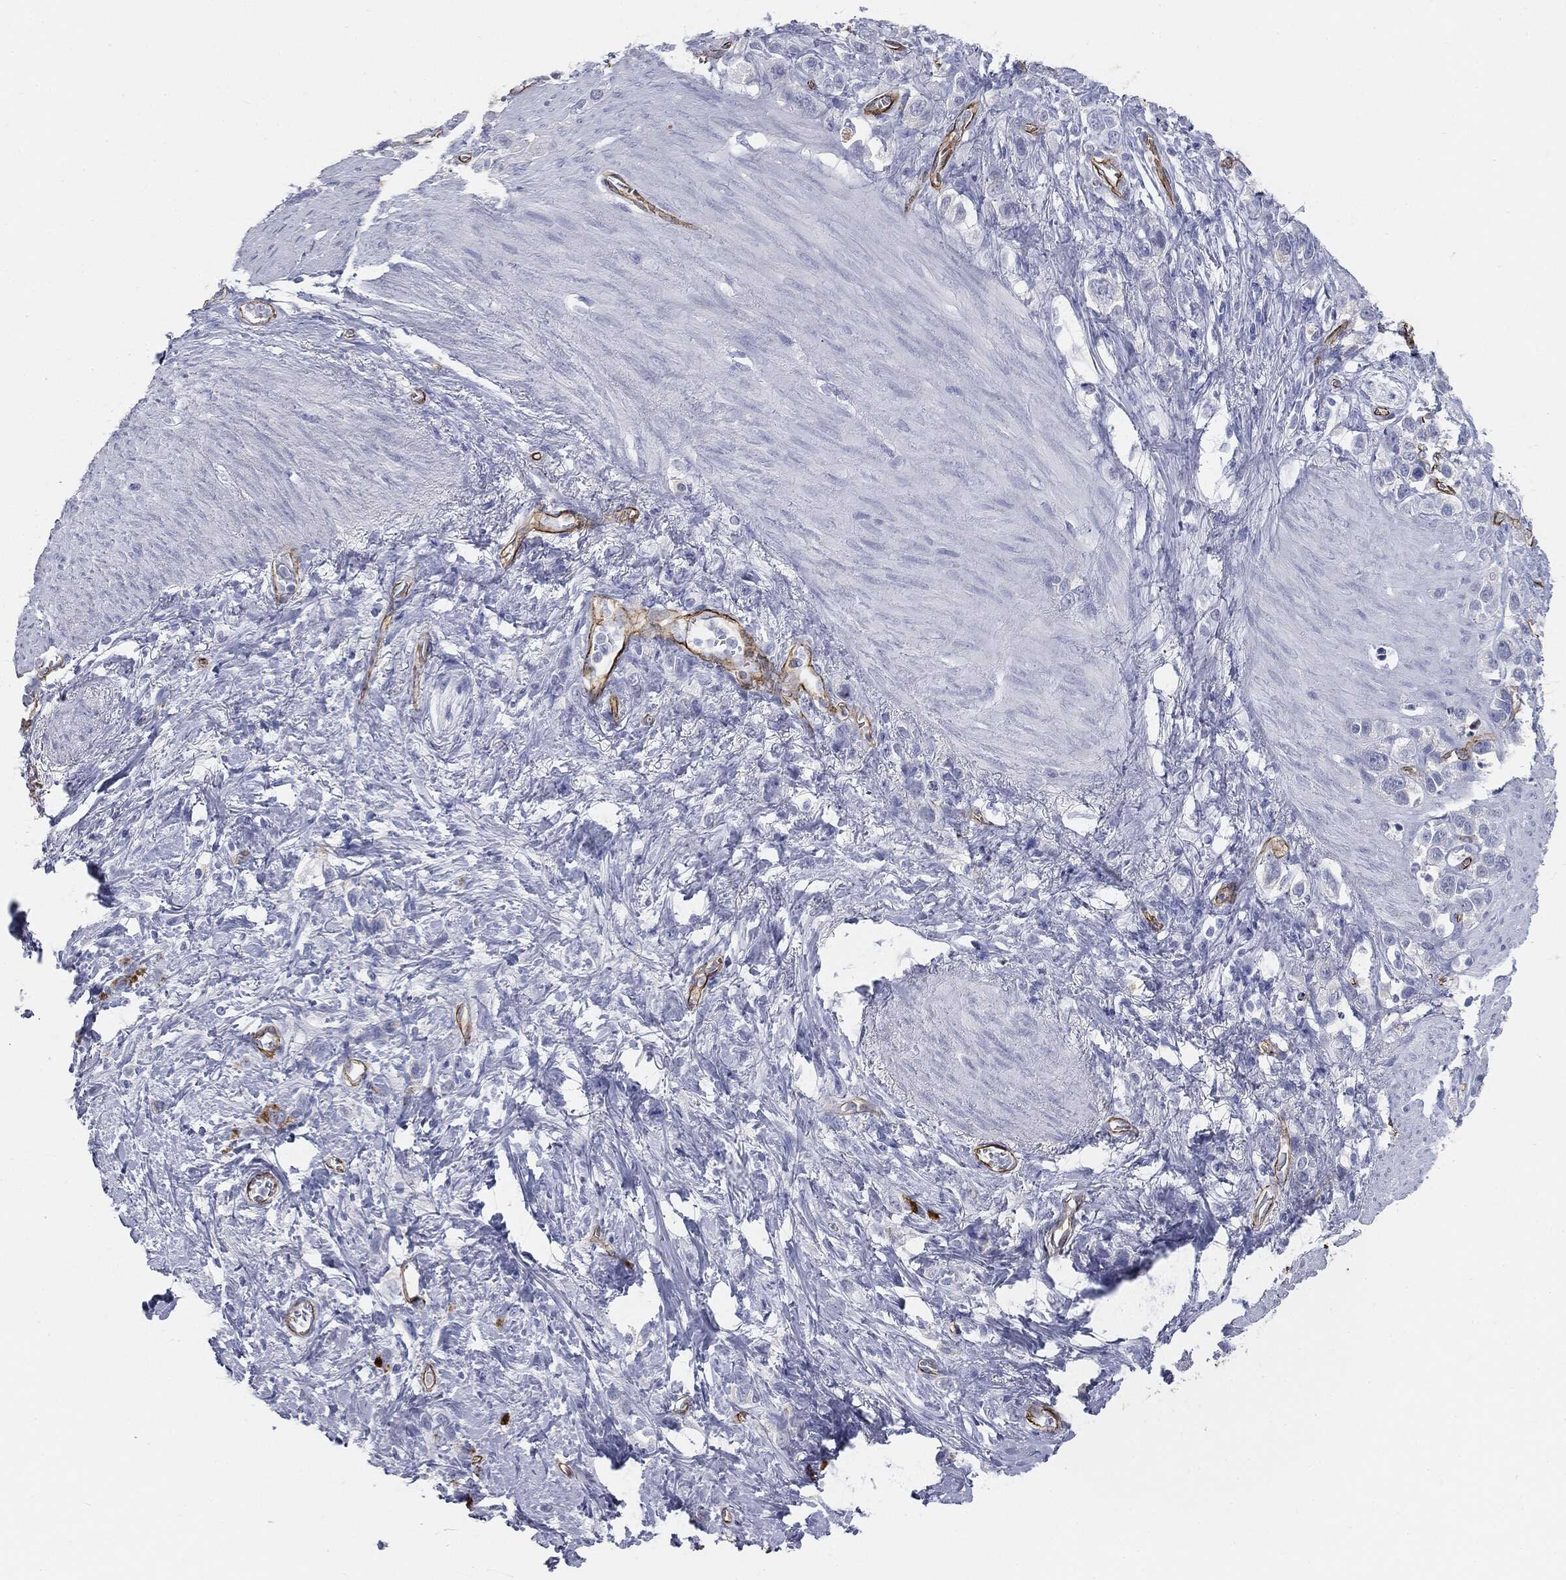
{"staining": {"intensity": "negative", "quantity": "none", "location": "none"}, "tissue": "stomach cancer", "cell_type": "Tumor cells", "image_type": "cancer", "snomed": [{"axis": "morphology", "description": "Adenocarcinoma, NOS"}, {"axis": "topography", "description": "Stomach"}], "caption": "DAB immunohistochemical staining of human stomach adenocarcinoma reveals no significant expression in tumor cells.", "gene": "MUC5AC", "patient": {"sex": "female", "age": 65}}